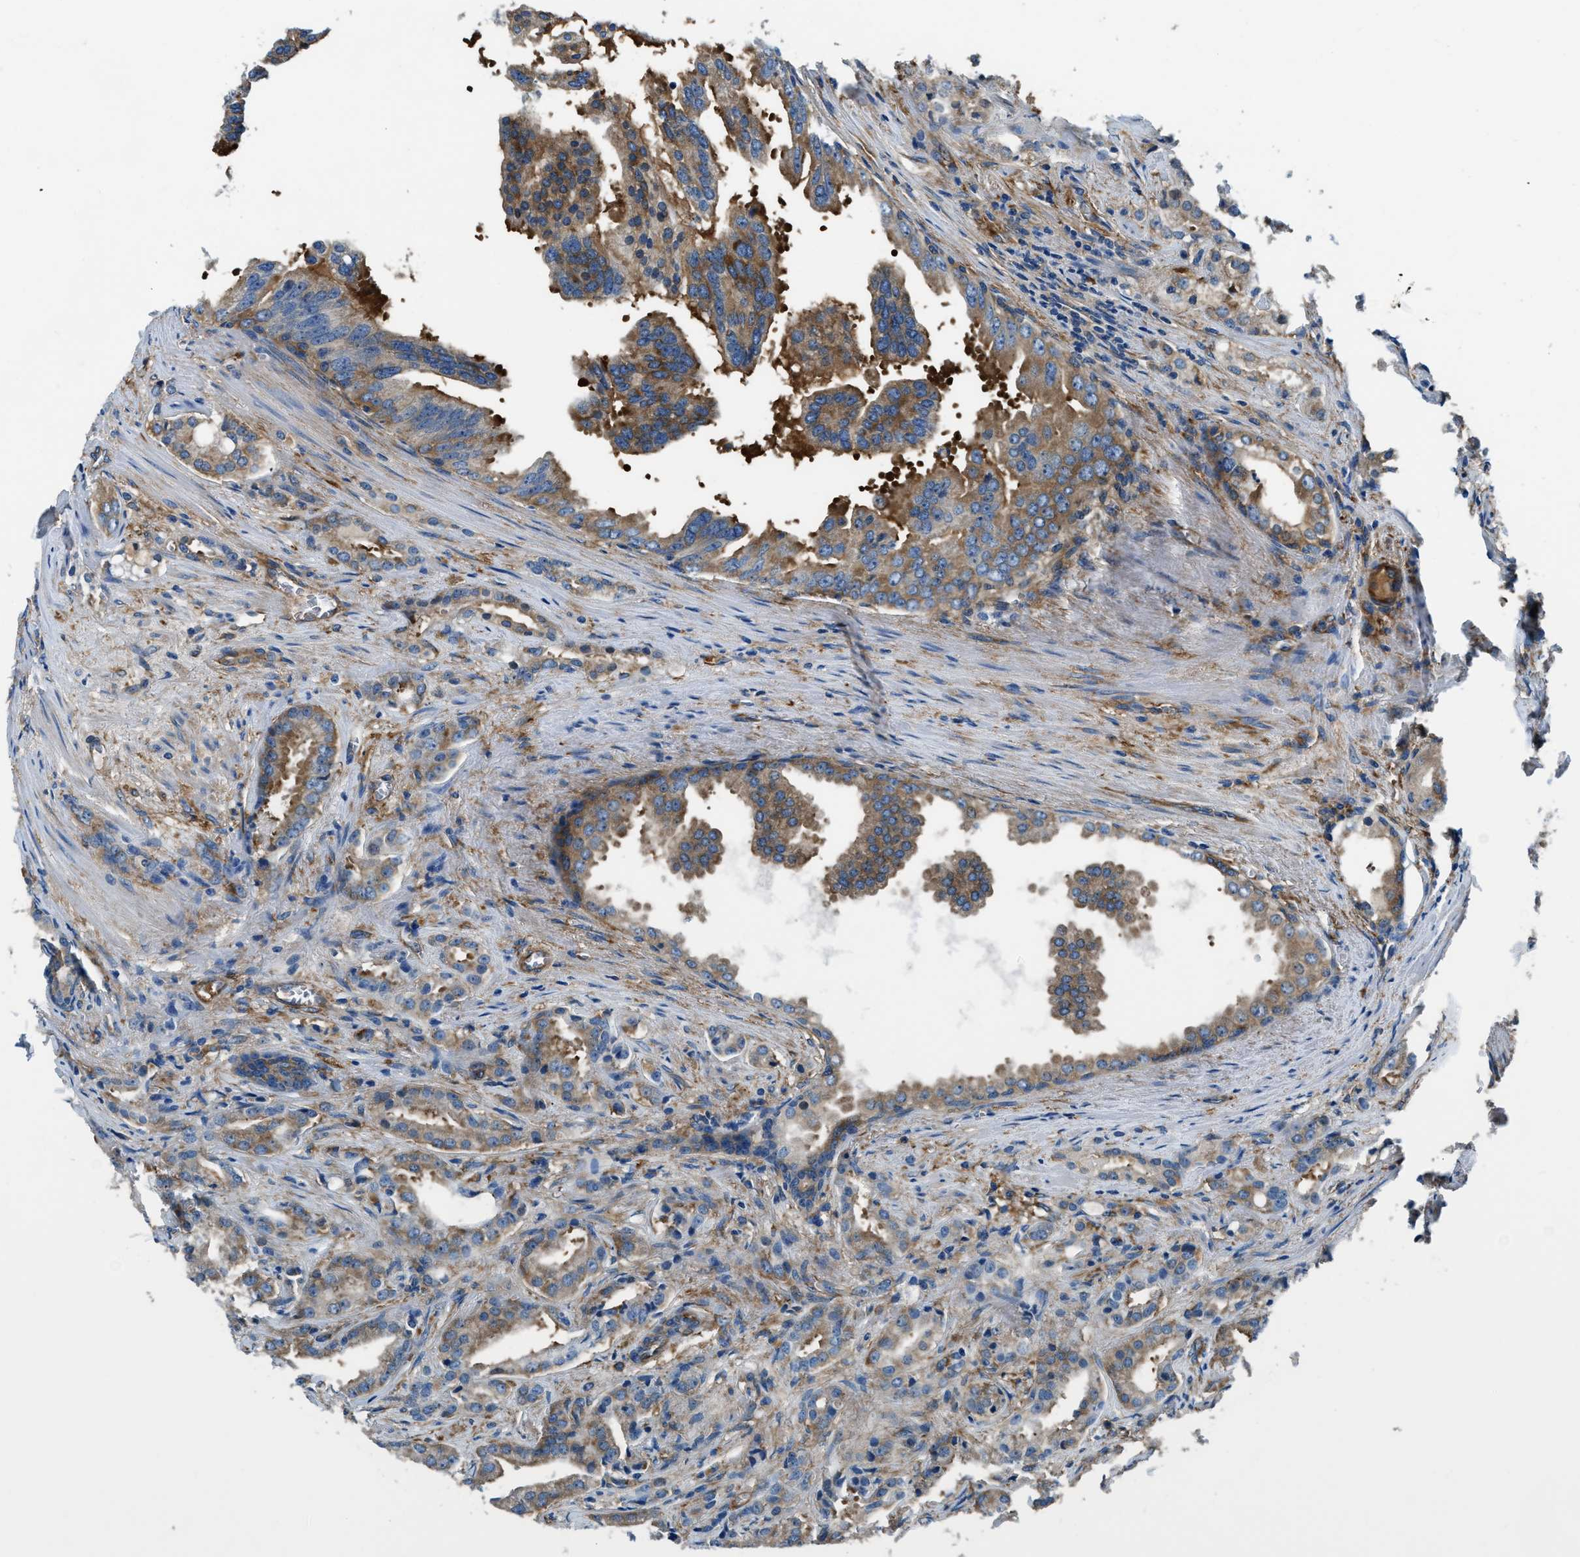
{"staining": {"intensity": "moderate", "quantity": ">75%", "location": "cytoplasmic/membranous"}, "tissue": "prostate cancer", "cell_type": "Tumor cells", "image_type": "cancer", "snomed": [{"axis": "morphology", "description": "Adenocarcinoma, High grade"}, {"axis": "topography", "description": "Prostate"}], "caption": "DAB (3,3'-diaminobenzidine) immunohistochemical staining of human prostate cancer displays moderate cytoplasmic/membranous protein expression in about >75% of tumor cells. Immunohistochemistry (ihc) stains the protein in brown and the nuclei are stained blue.", "gene": "EEA1", "patient": {"sex": "male", "age": 64}}